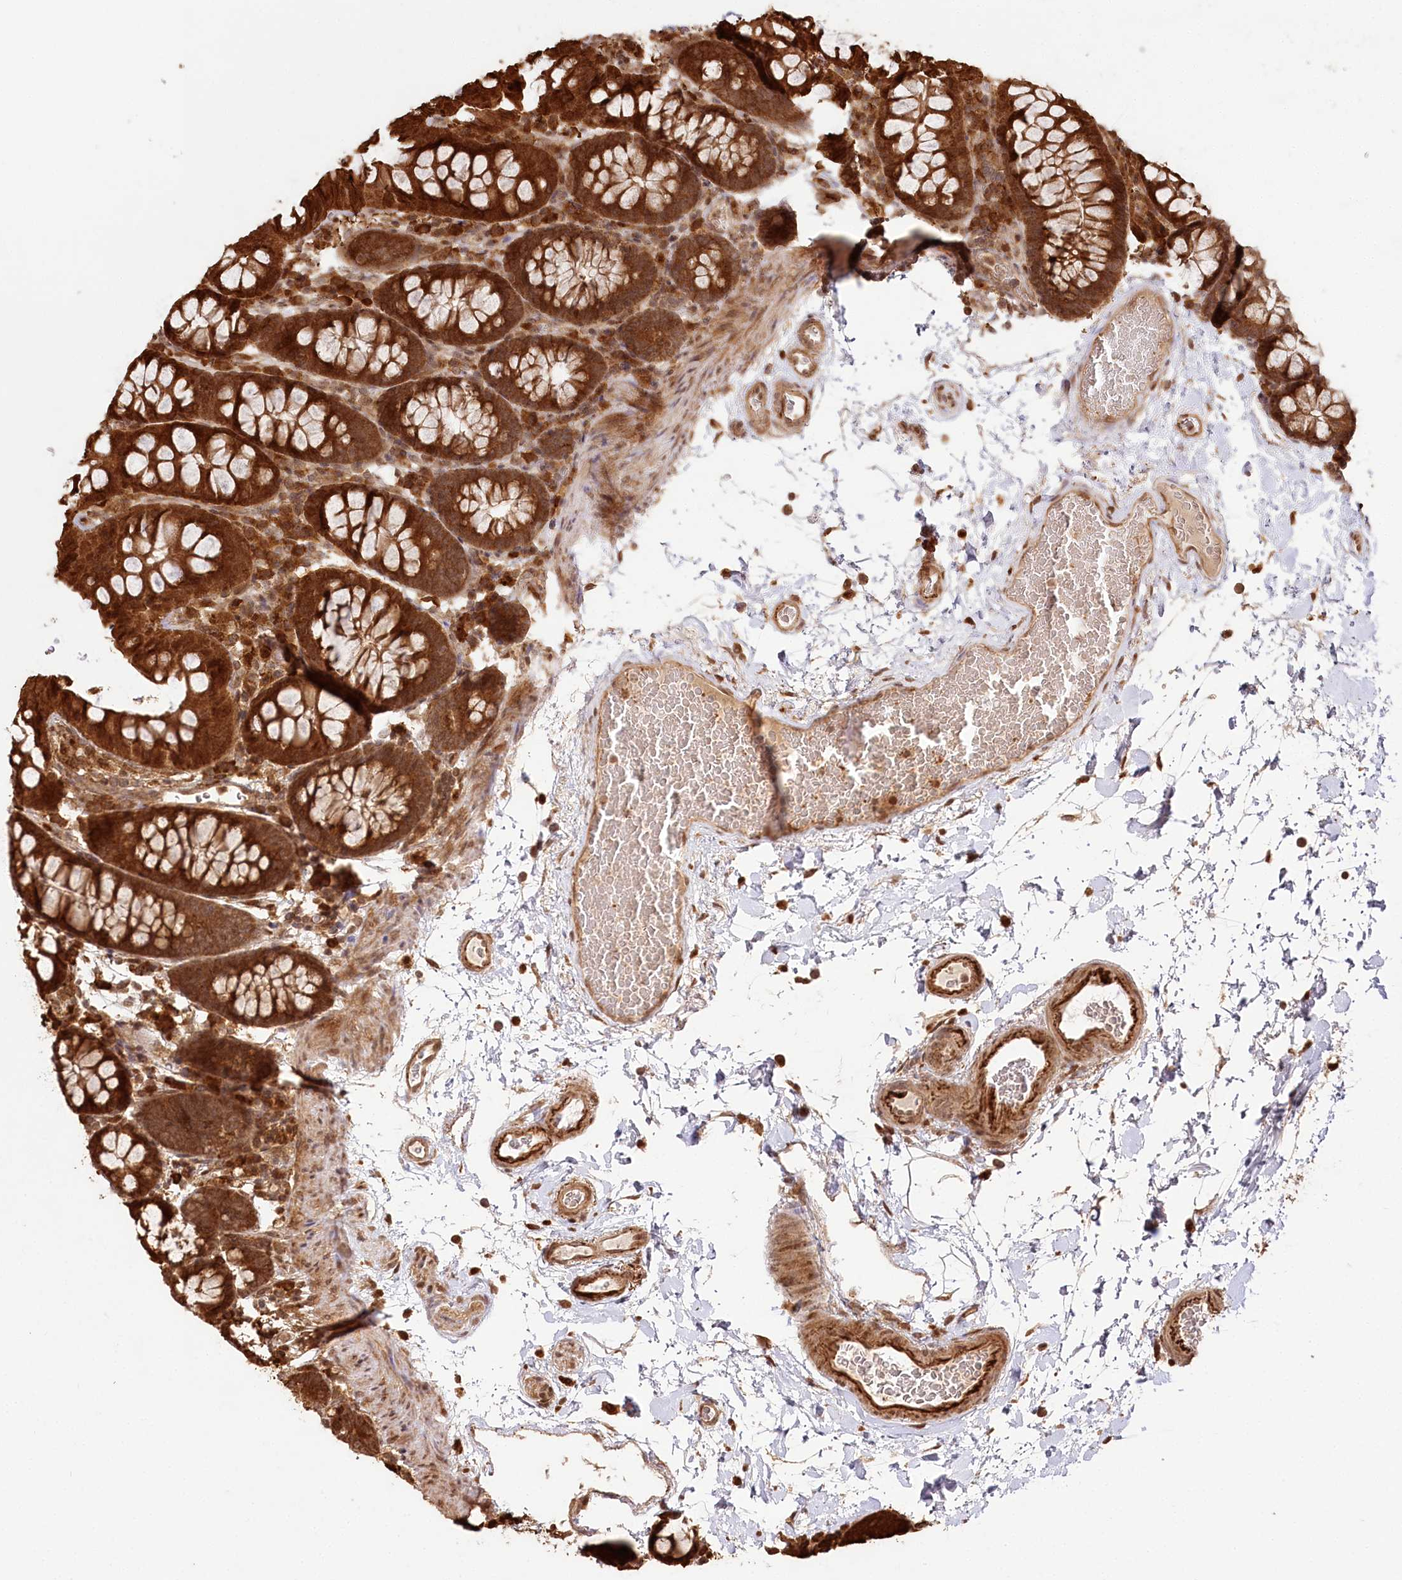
{"staining": {"intensity": "strong", "quantity": ">75%", "location": "cytoplasmic/membranous,nuclear"}, "tissue": "colon", "cell_type": "Endothelial cells", "image_type": "normal", "snomed": [{"axis": "morphology", "description": "Normal tissue, NOS"}, {"axis": "topography", "description": "Colon"}], "caption": "Immunohistochemical staining of normal colon reveals high levels of strong cytoplasmic/membranous,nuclear staining in about >75% of endothelial cells. (Brightfield microscopy of DAB IHC at high magnification).", "gene": "ULK2", "patient": {"sex": "male", "age": 75}}